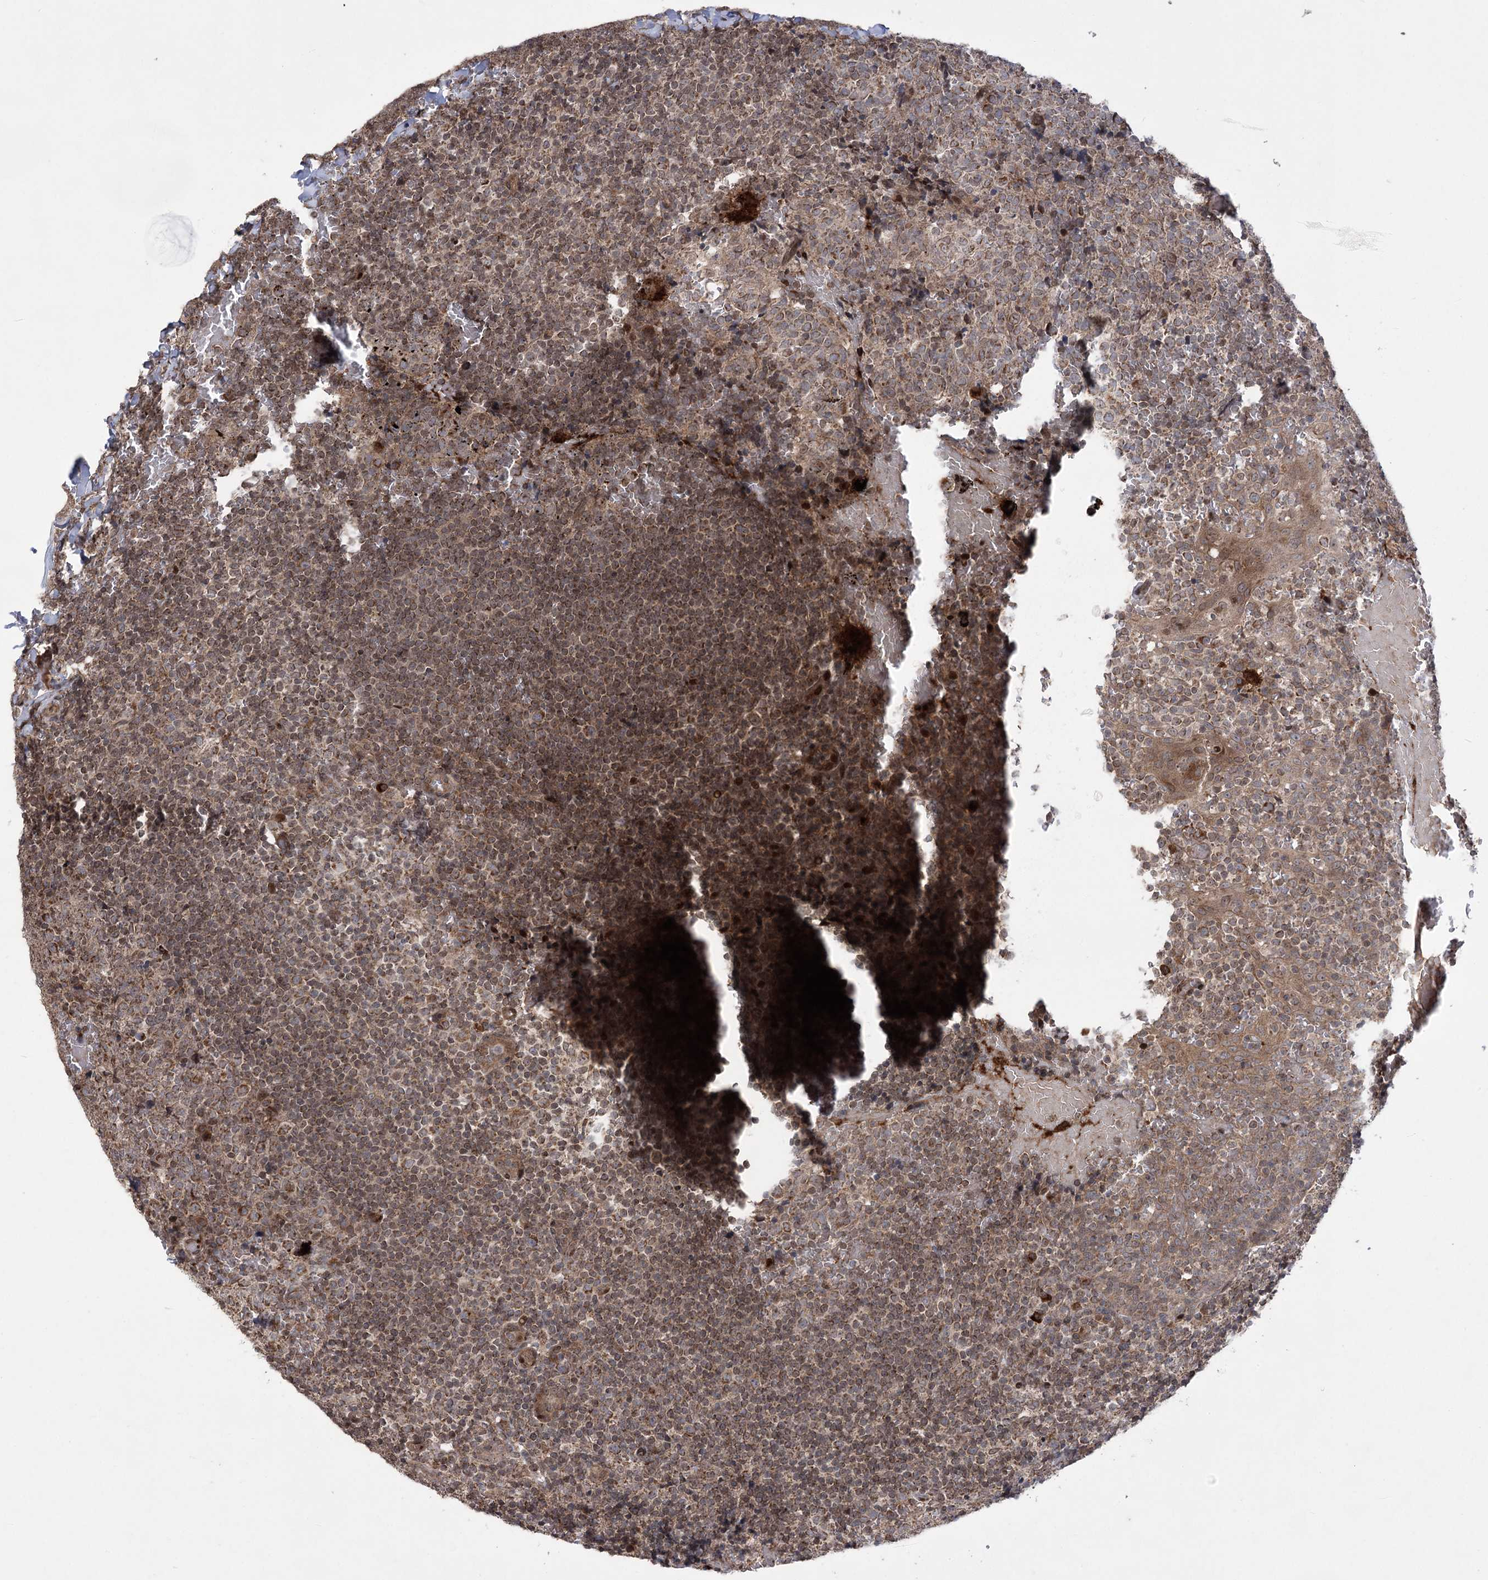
{"staining": {"intensity": "moderate", "quantity": "25%-75%", "location": "cytoplasmic/membranous,nuclear"}, "tissue": "tonsil", "cell_type": "Germinal center cells", "image_type": "normal", "snomed": [{"axis": "morphology", "description": "Normal tissue, NOS"}, {"axis": "topography", "description": "Tonsil"}], "caption": "Human tonsil stained with a brown dye demonstrates moderate cytoplasmic/membranous,nuclear positive positivity in approximately 25%-75% of germinal center cells.", "gene": "TENM2", "patient": {"sex": "female", "age": 19}}